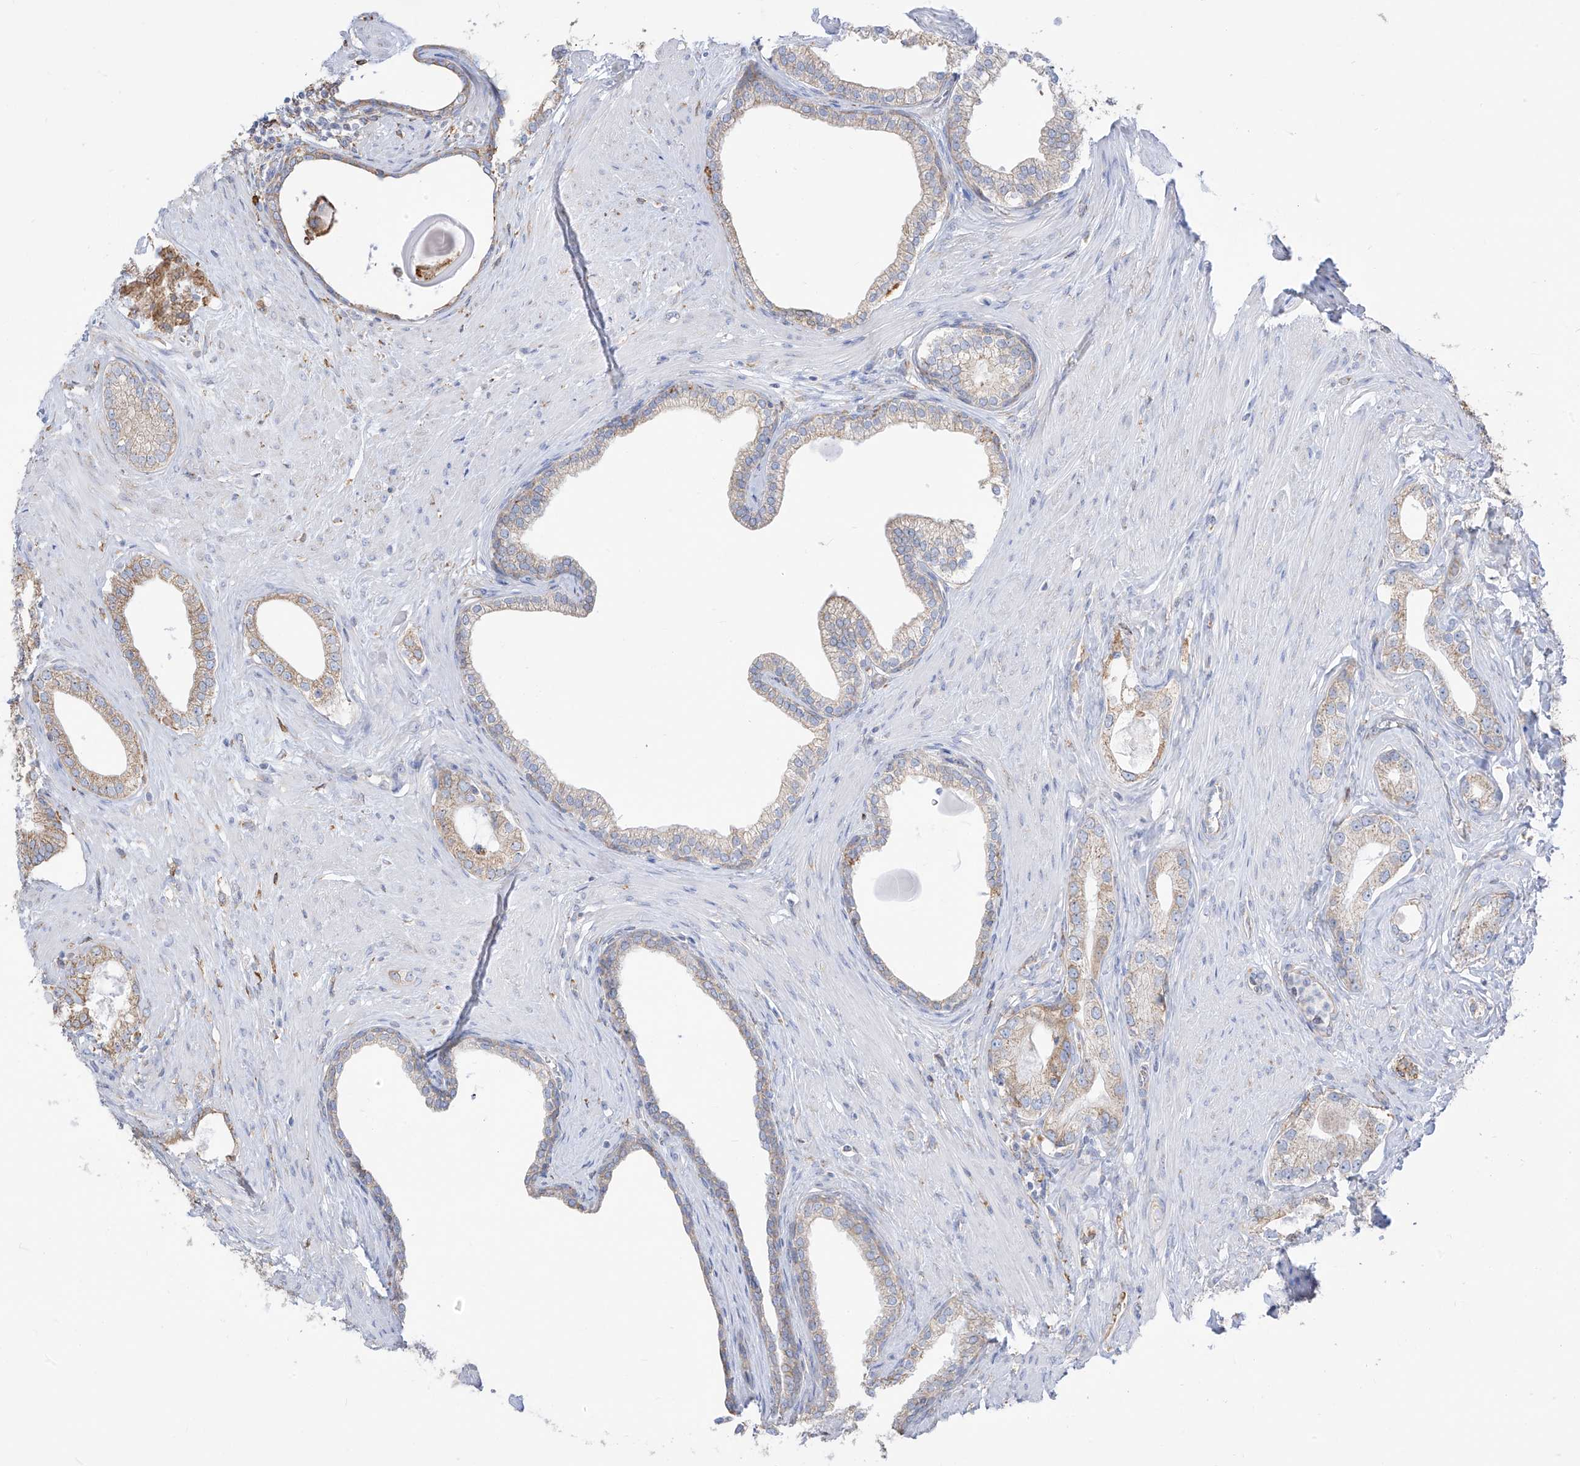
{"staining": {"intensity": "weak", "quantity": "25%-75%", "location": "cytoplasmic/membranous"}, "tissue": "prostate cancer", "cell_type": "Tumor cells", "image_type": "cancer", "snomed": [{"axis": "morphology", "description": "Adenocarcinoma, High grade"}, {"axis": "topography", "description": "Prostate"}], "caption": "A low amount of weak cytoplasmic/membranous staining is identified in about 25%-75% of tumor cells in prostate cancer (adenocarcinoma (high-grade)) tissue. (IHC, brightfield microscopy, high magnification).", "gene": "PDIA6", "patient": {"sex": "male", "age": 63}}